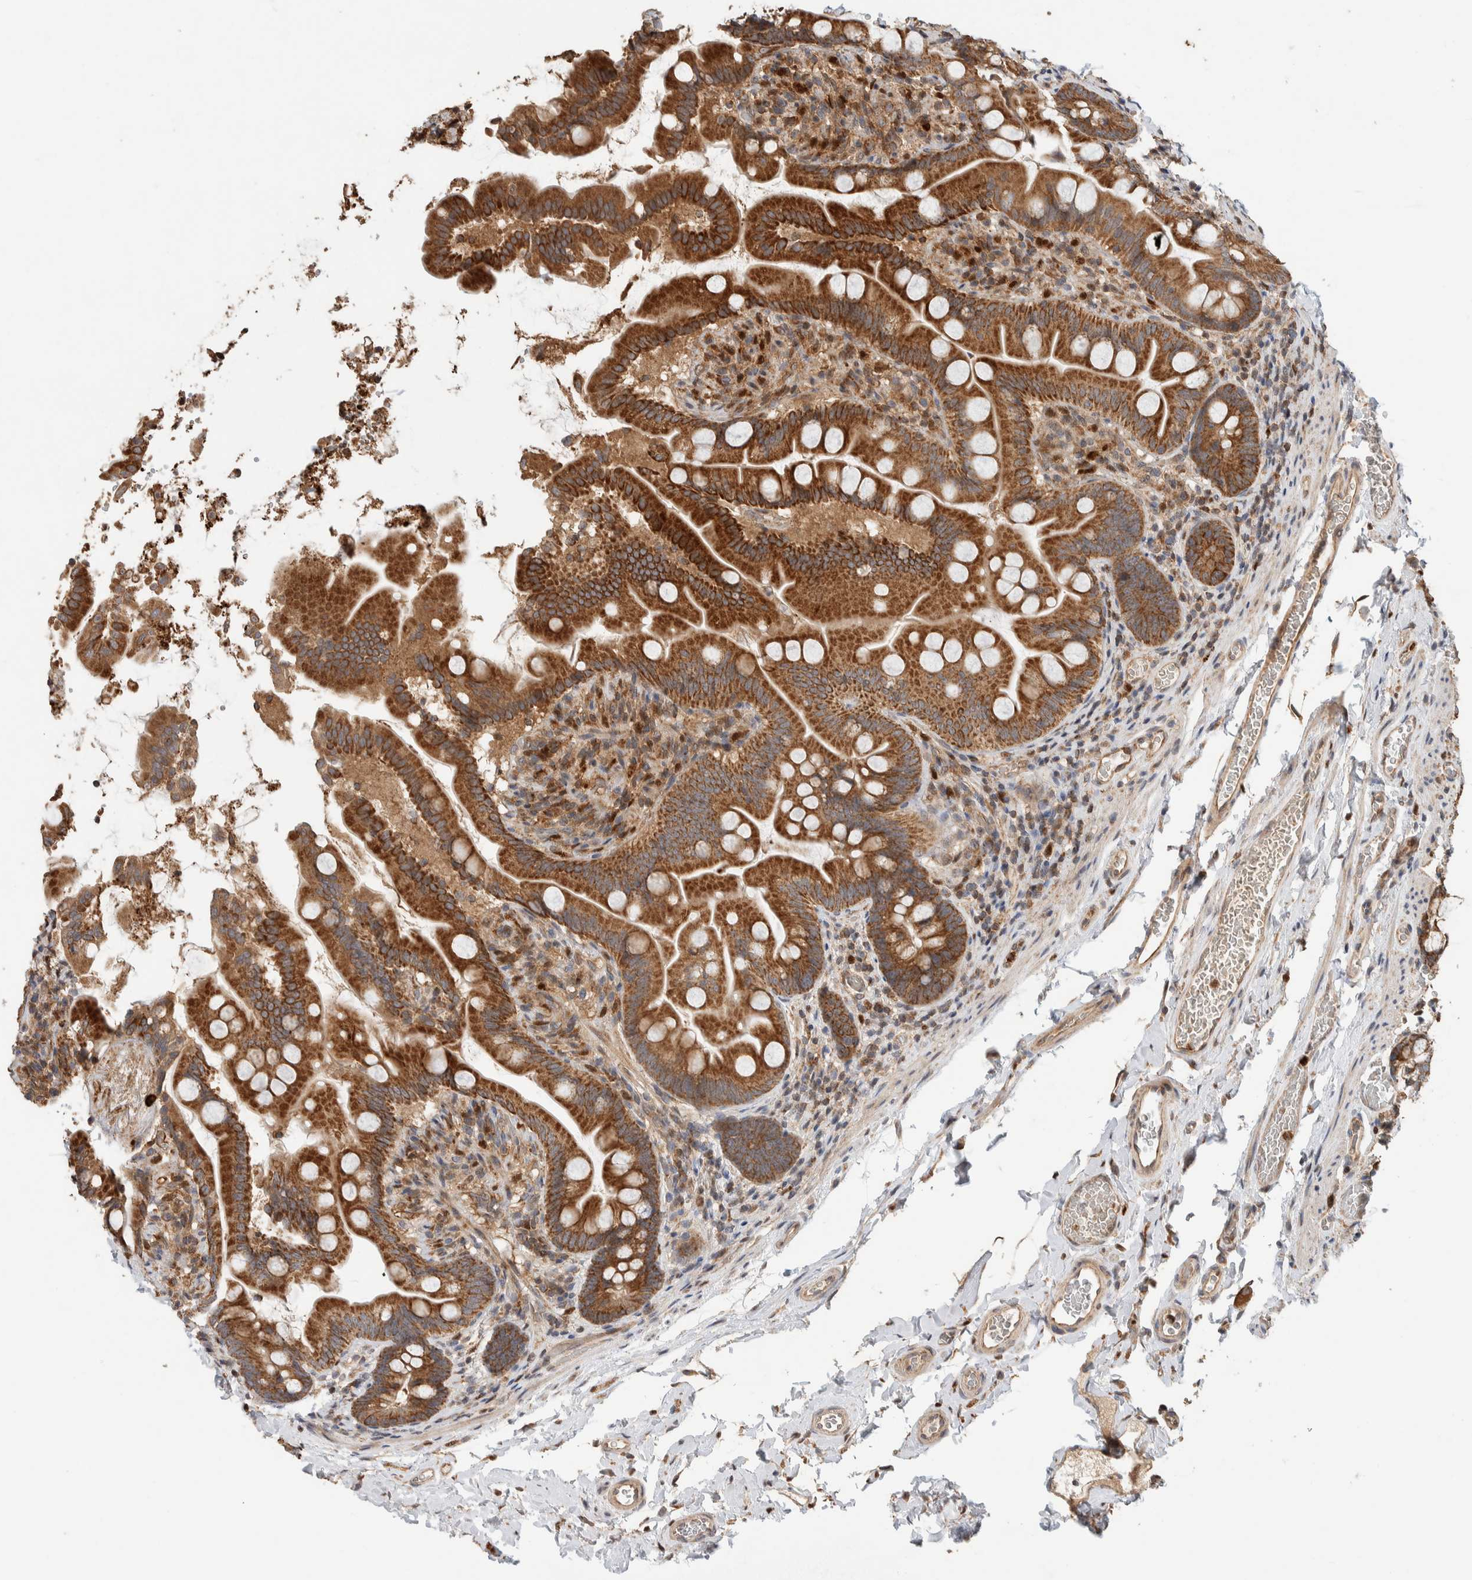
{"staining": {"intensity": "moderate", "quantity": ">75%", "location": "cytoplasmic/membranous"}, "tissue": "small intestine", "cell_type": "Glandular cells", "image_type": "normal", "snomed": [{"axis": "morphology", "description": "Normal tissue, NOS"}, {"axis": "topography", "description": "Small intestine"}], "caption": "Immunohistochemical staining of unremarkable small intestine shows medium levels of moderate cytoplasmic/membranous positivity in approximately >75% of glandular cells. (Stains: DAB (3,3'-diaminobenzidine) in brown, nuclei in blue, Microscopy: brightfield microscopy at high magnification).", "gene": "VPS53", "patient": {"sex": "female", "age": 56}}